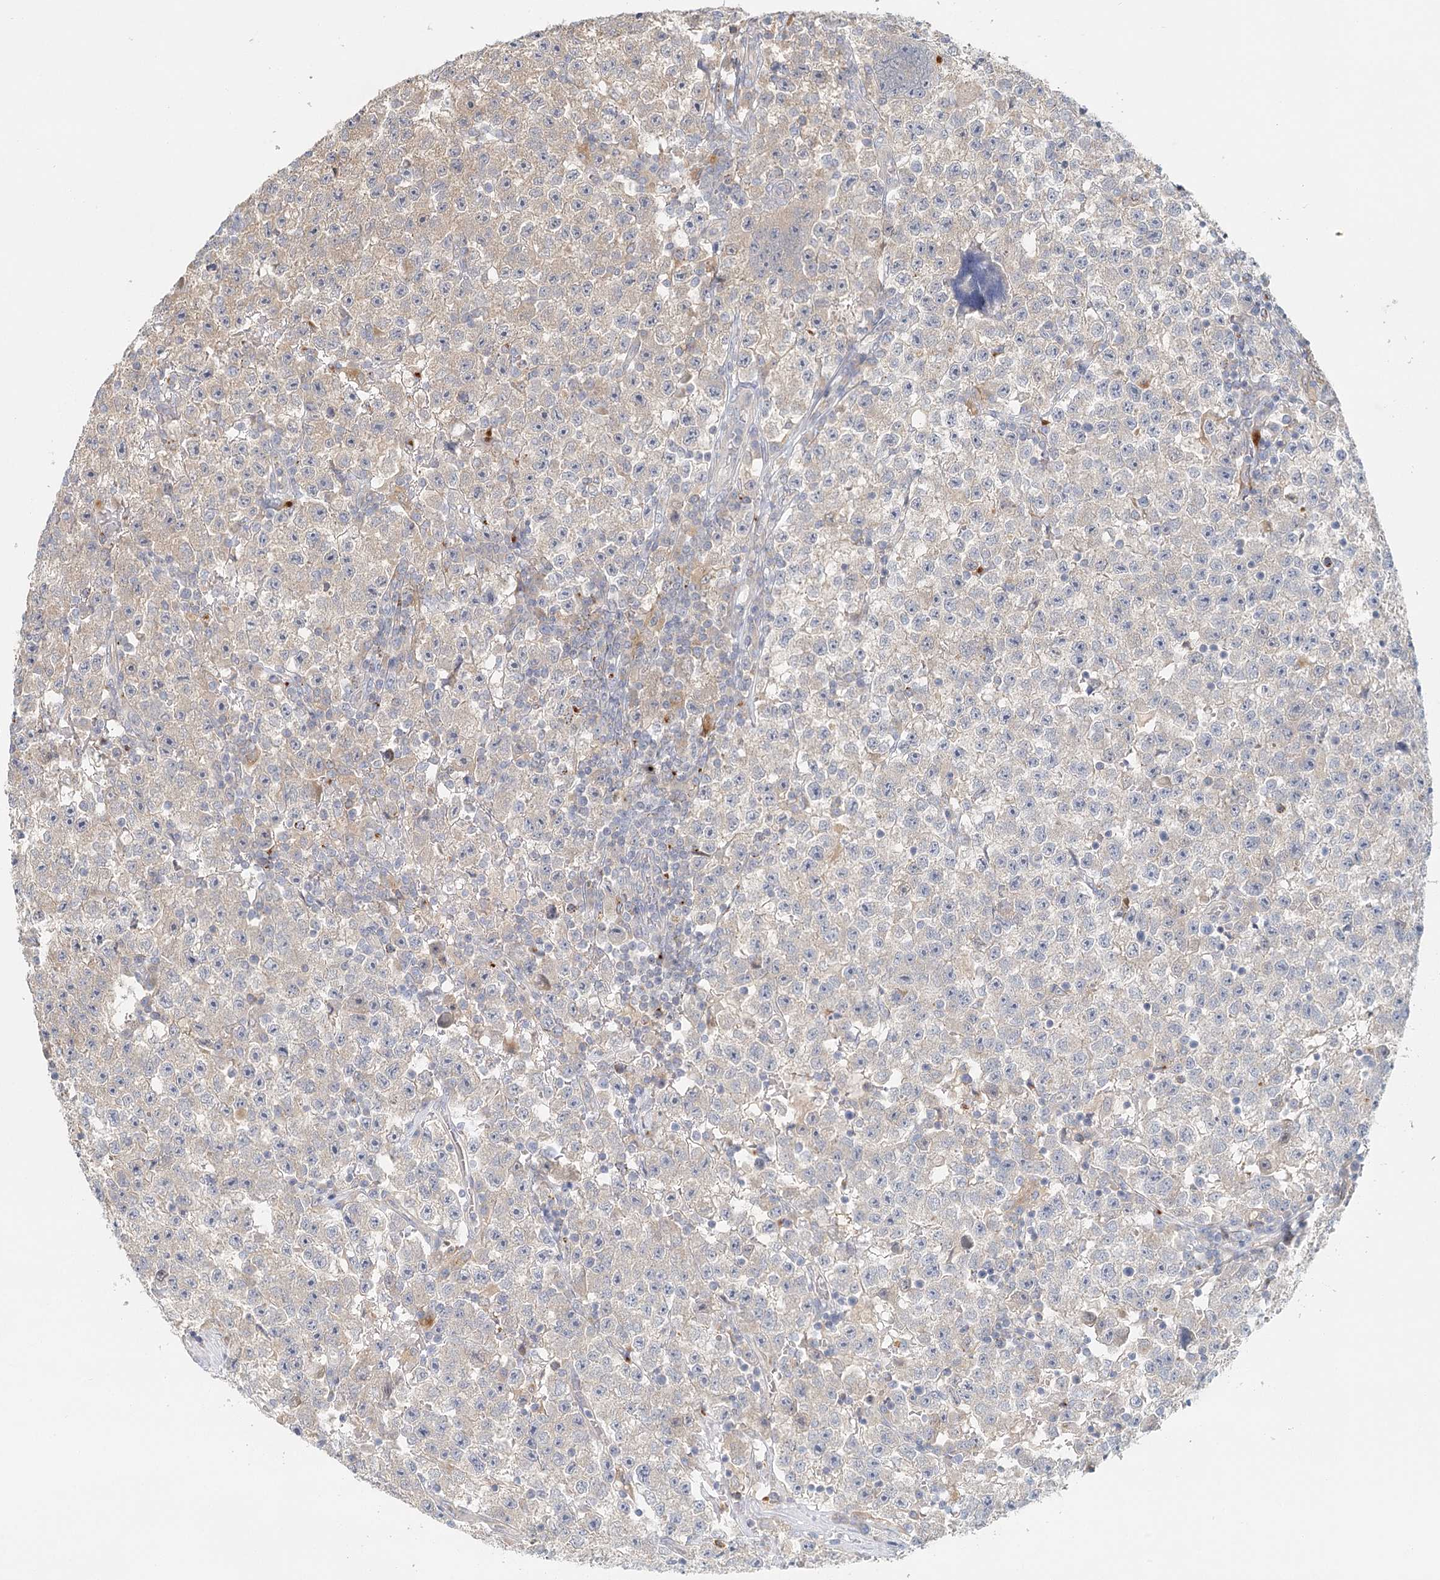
{"staining": {"intensity": "weak", "quantity": "<25%", "location": "cytoplasmic/membranous"}, "tissue": "testis cancer", "cell_type": "Tumor cells", "image_type": "cancer", "snomed": [{"axis": "morphology", "description": "Seminoma, NOS"}, {"axis": "topography", "description": "Testis"}], "caption": "Tumor cells show no significant positivity in testis cancer. (DAB IHC with hematoxylin counter stain).", "gene": "VSIG1", "patient": {"sex": "male", "age": 22}}